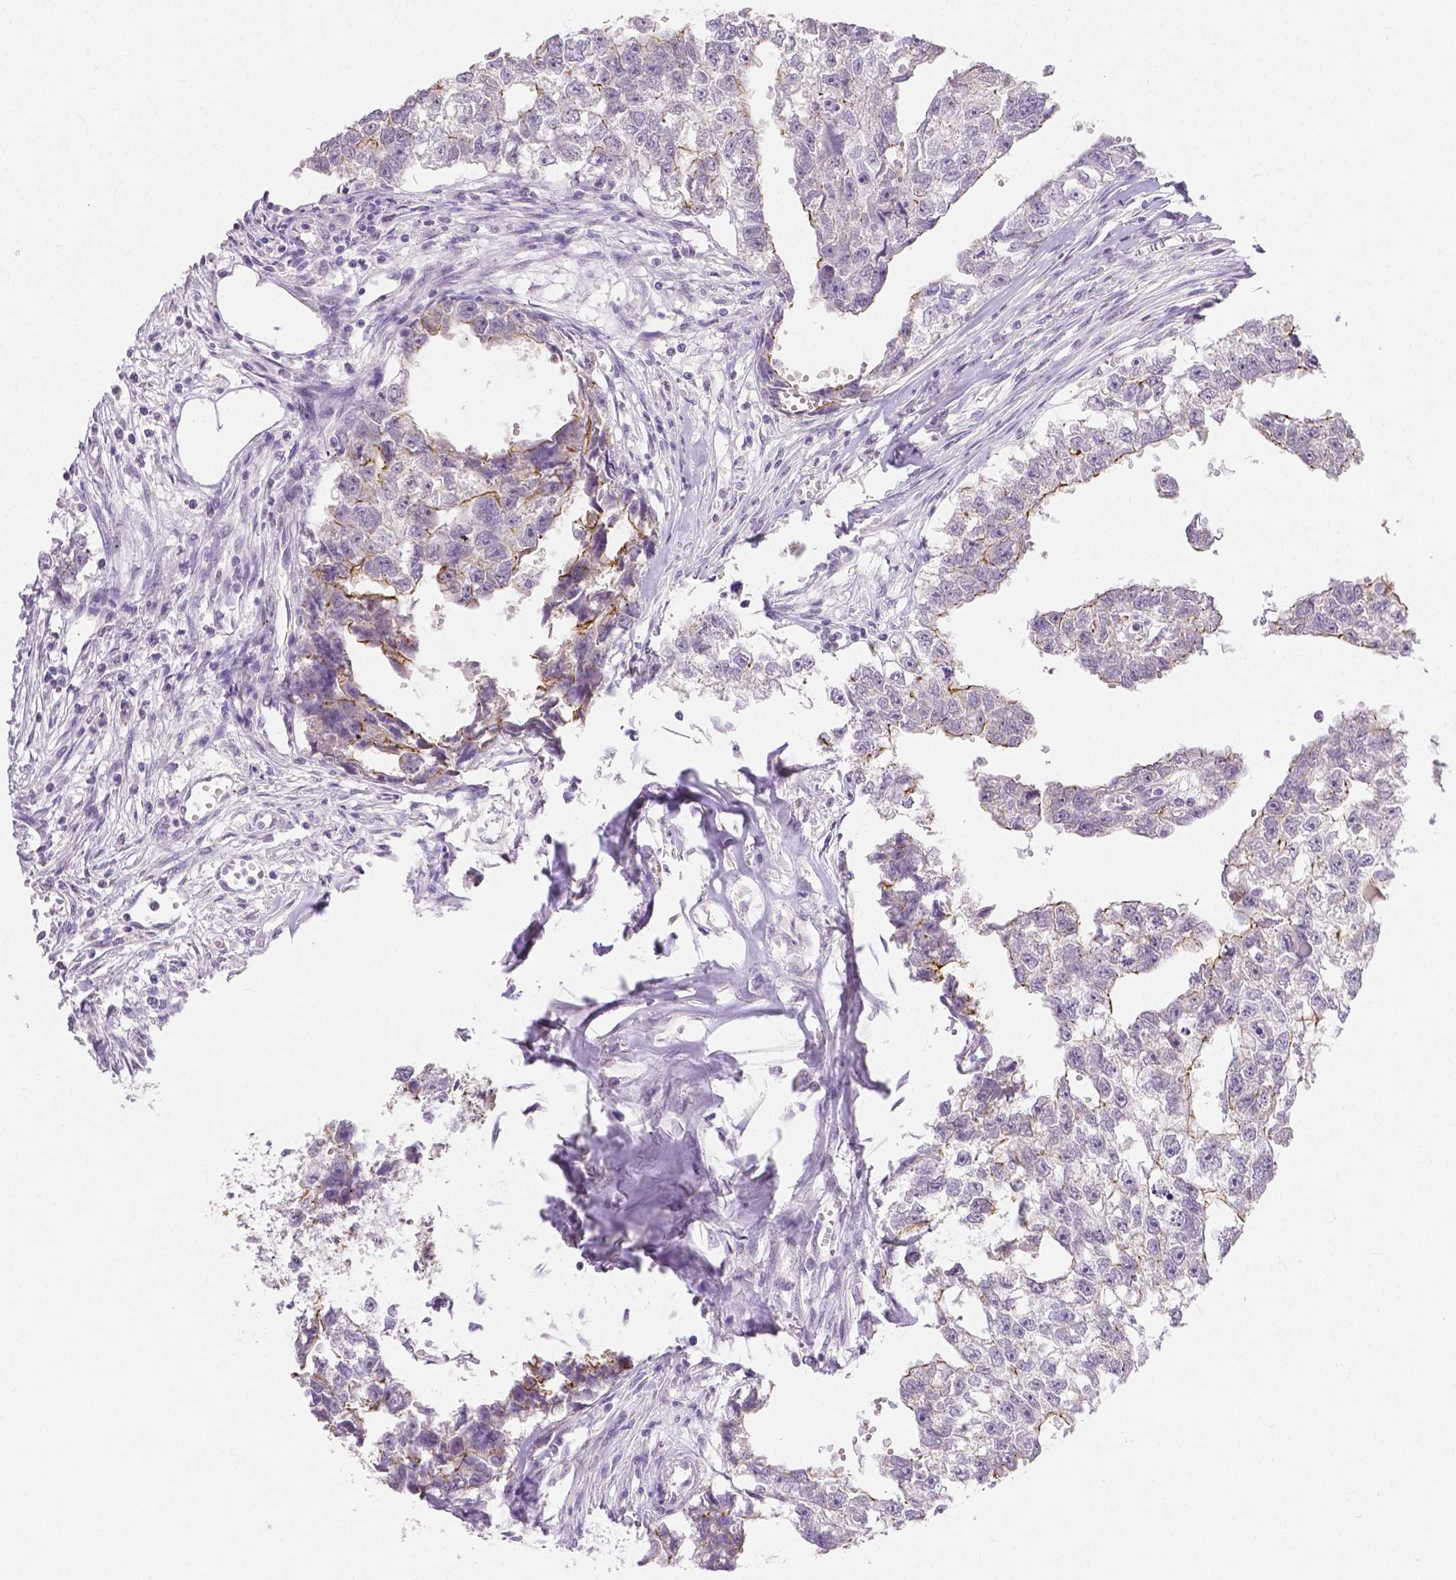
{"staining": {"intensity": "negative", "quantity": "none", "location": "none"}, "tissue": "testis cancer", "cell_type": "Tumor cells", "image_type": "cancer", "snomed": [{"axis": "morphology", "description": "Carcinoma, Embryonal, NOS"}, {"axis": "morphology", "description": "Teratoma, malignant, NOS"}, {"axis": "topography", "description": "Testis"}], "caption": "Human embryonal carcinoma (testis) stained for a protein using immunohistochemistry (IHC) reveals no staining in tumor cells.", "gene": "OCLN", "patient": {"sex": "male", "age": 44}}